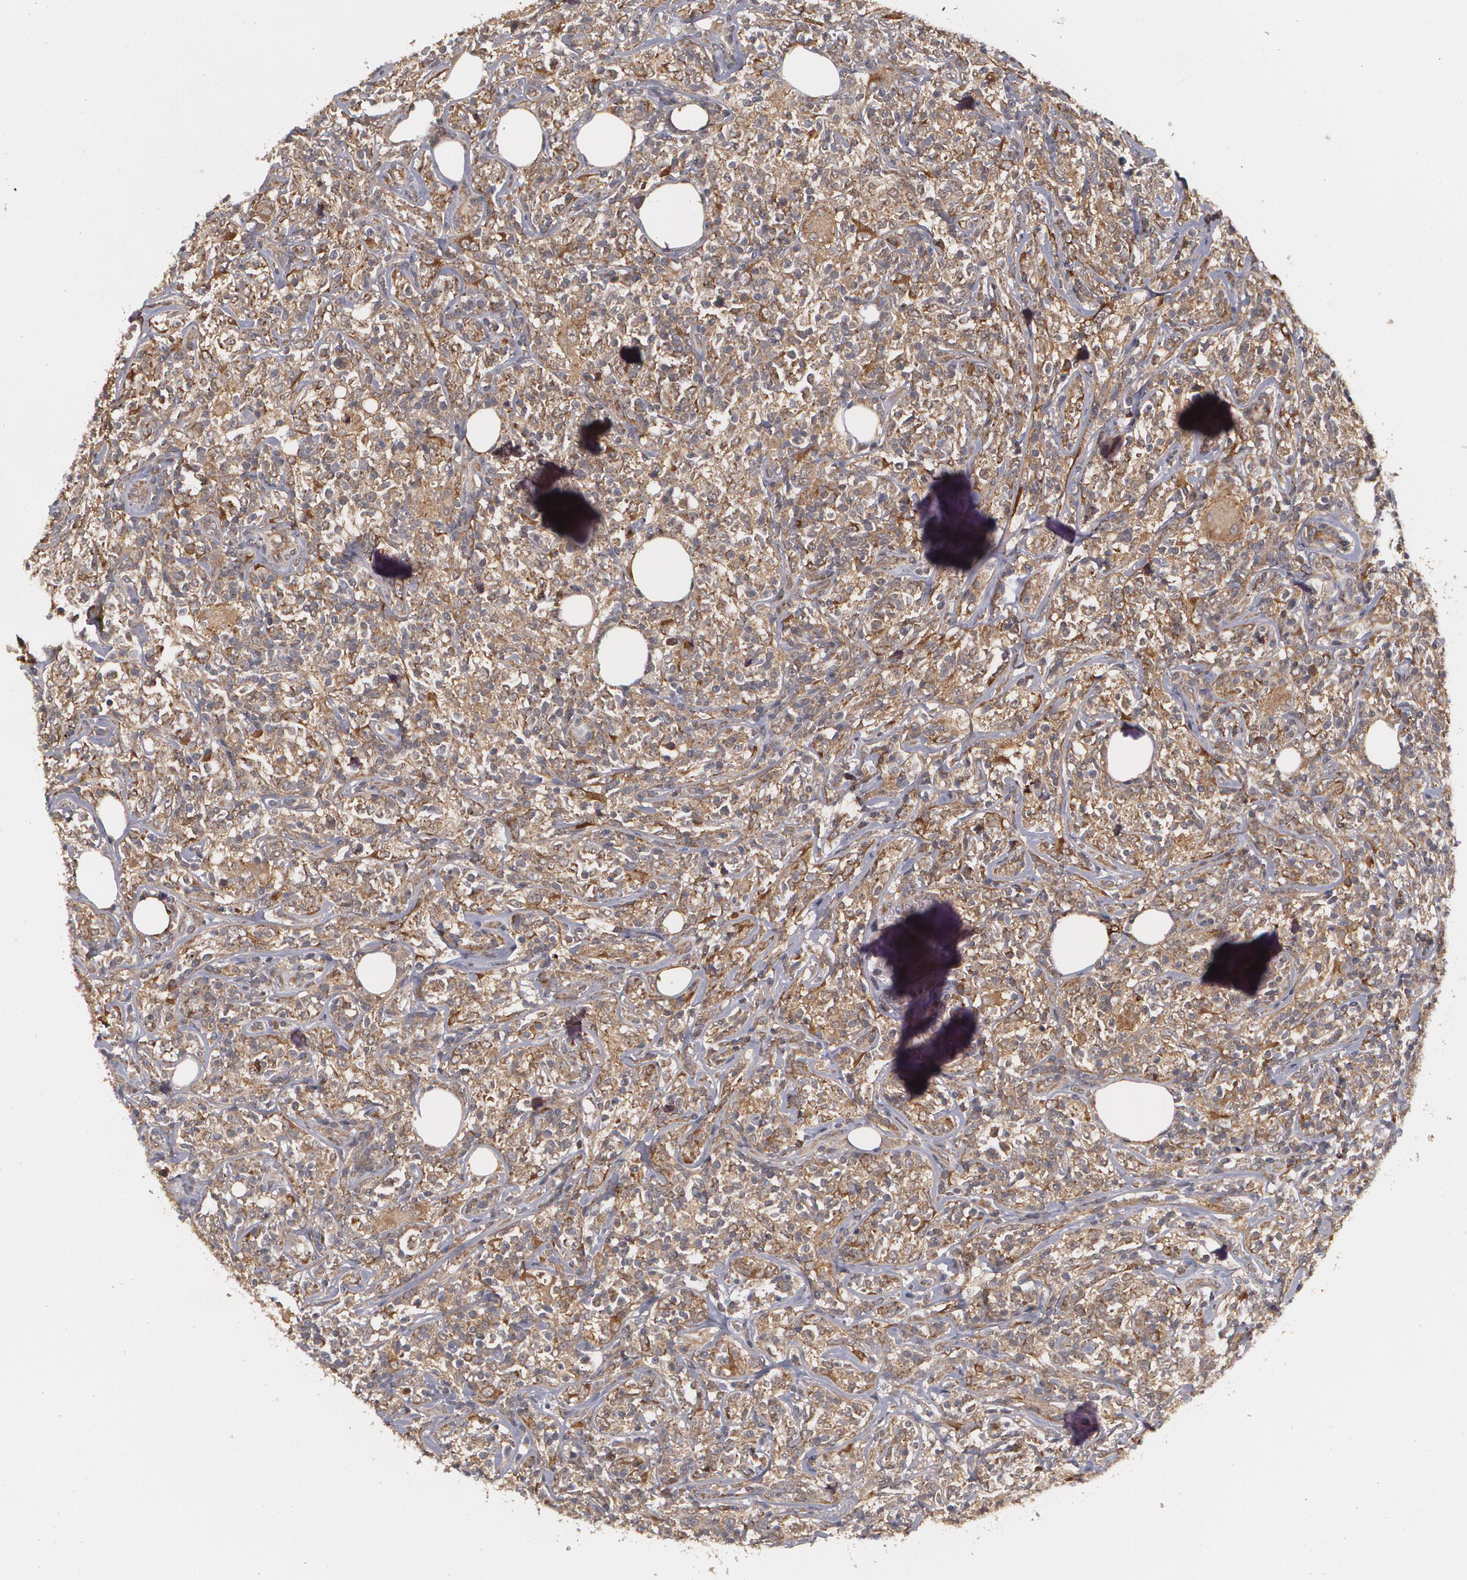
{"staining": {"intensity": "moderate", "quantity": ">75%", "location": "cytoplasmic/membranous"}, "tissue": "lymphoma", "cell_type": "Tumor cells", "image_type": "cancer", "snomed": [{"axis": "morphology", "description": "Malignant lymphoma, non-Hodgkin's type, High grade"}, {"axis": "topography", "description": "Lymph node"}], "caption": "Lymphoma stained for a protein shows moderate cytoplasmic/membranous positivity in tumor cells.", "gene": "BMP6", "patient": {"sex": "female", "age": 84}}